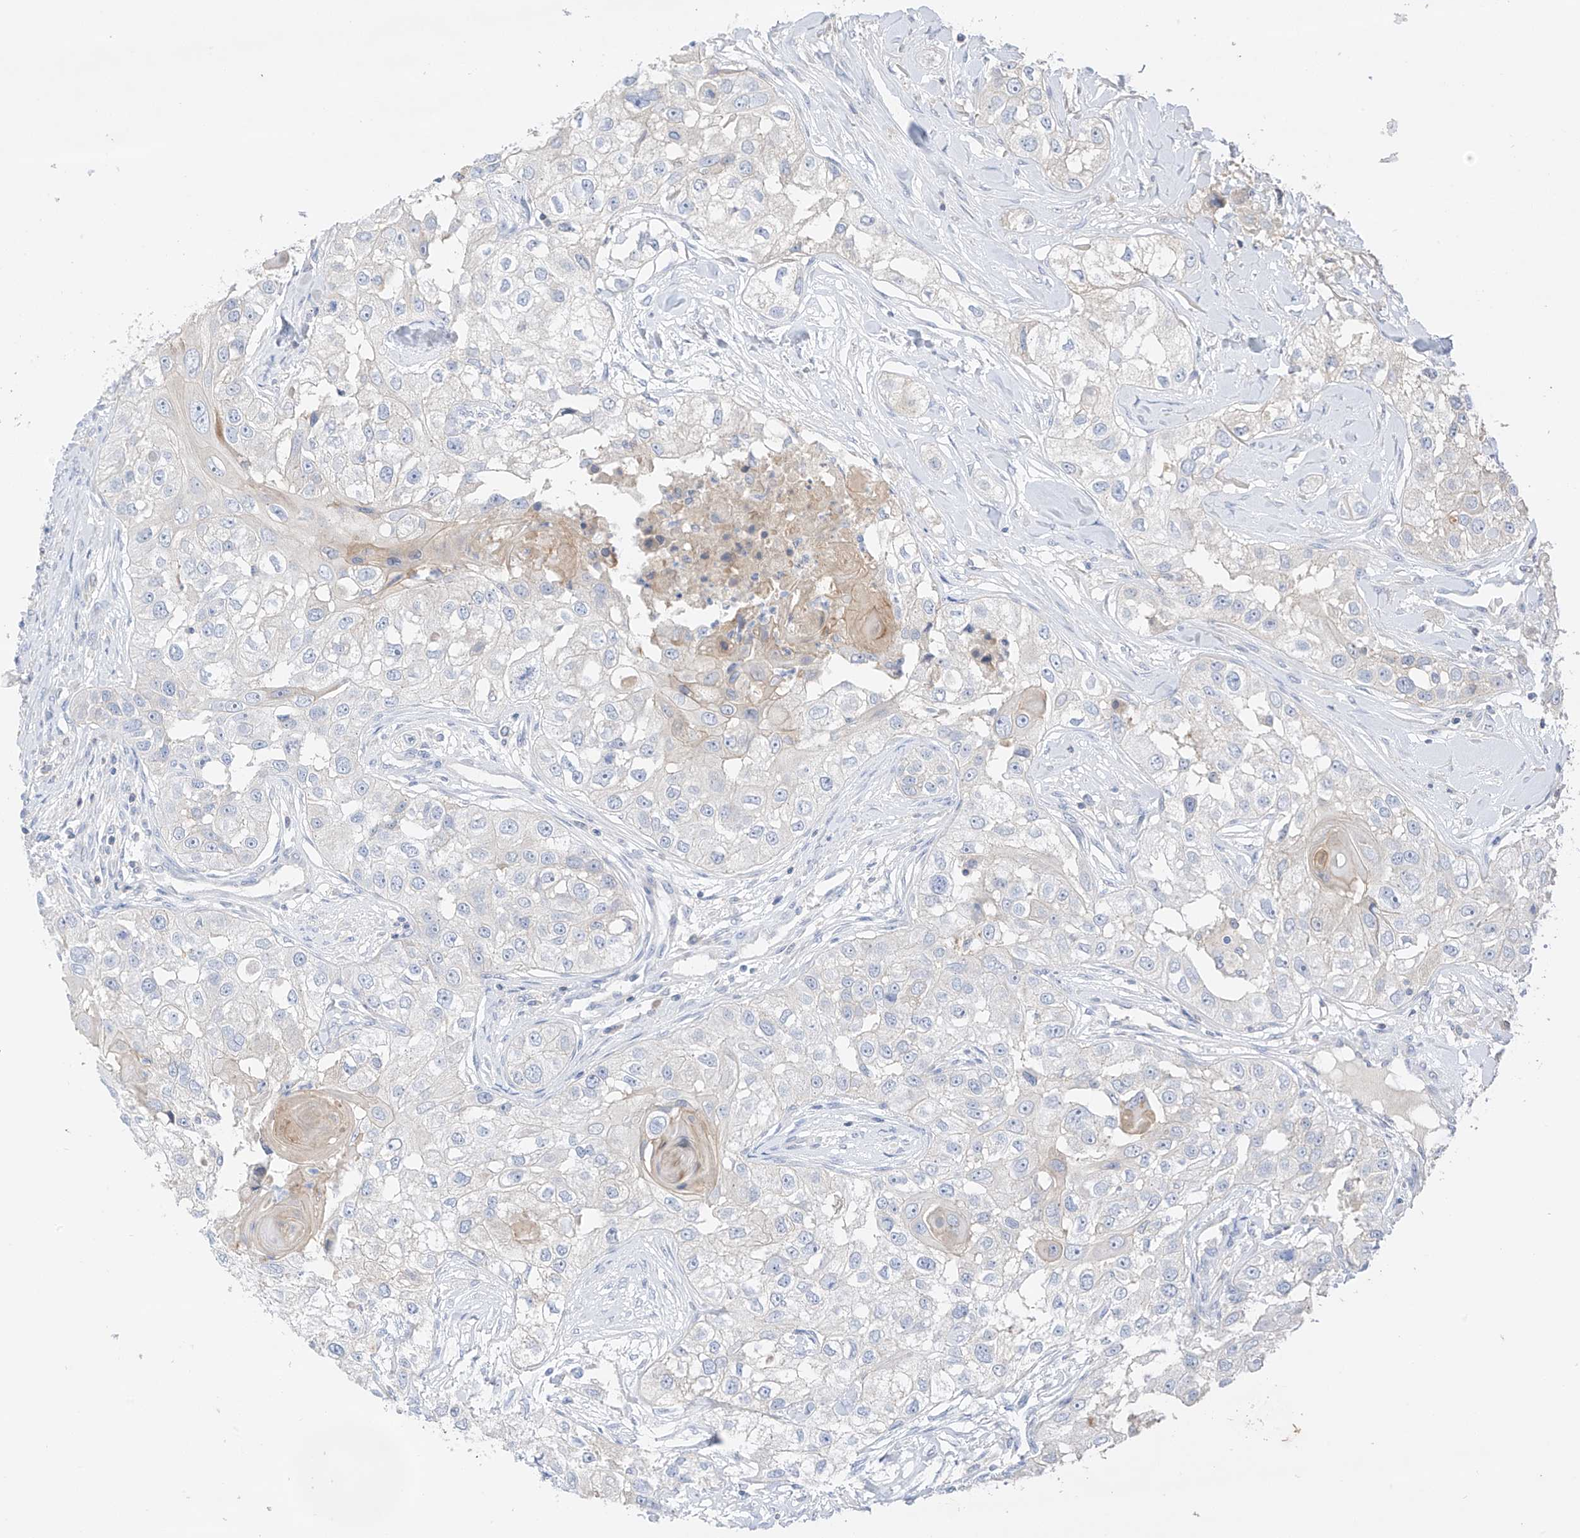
{"staining": {"intensity": "negative", "quantity": "none", "location": "none"}, "tissue": "head and neck cancer", "cell_type": "Tumor cells", "image_type": "cancer", "snomed": [{"axis": "morphology", "description": "Normal tissue, NOS"}, {"axis": "morphology", "description": "Squamous cell carcinoma, NOS"}, {"axis": "topography", "description": "Skeletal muscle"}, {"axis": "topography", "description": "Head-Neck"}], "caption": "An immunohistochemistry histopathology image of head and neck cancer (squamous cell carcinoma) is shown. There is no staining in tumor cells of head and neck cancer (squamous cell carcinoma).", "gene": "CAPN13", "patient": {"sex": "male", "age": 51}}